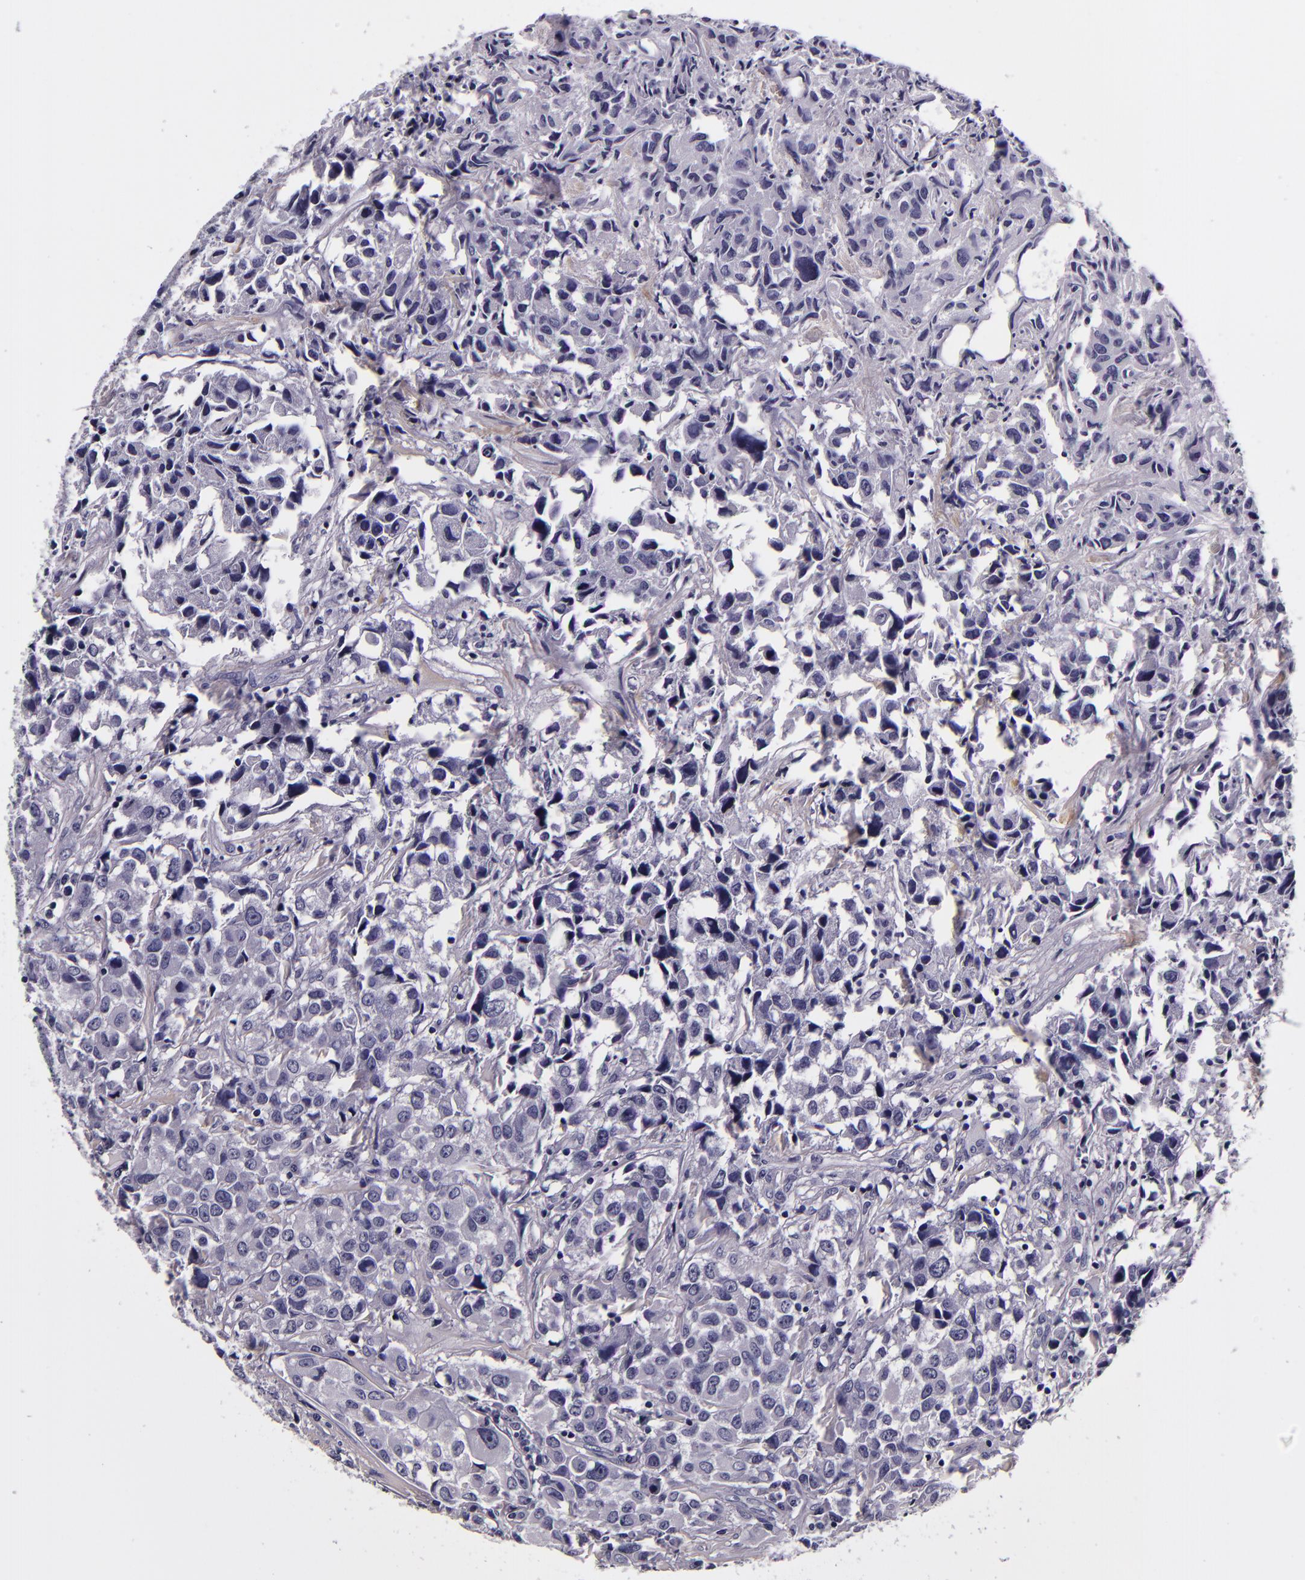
{"staining": {"intensity": "negative", "quantity": "none", "location": "none"}, "tissue": "urothelial cancer", "cell_type": "Tumor cells", "image_type": "cancer", "snomed": [{"axis": "morphology", "description": "Urothelial carcinoma, High grade"}, {"axis": "topography", "description": "Urinary bladder"}], "caption": "Immunohistochemistry (IHC) of high-grade urothelial carcinoma shows no staining in tumor cells.", "gene": "FBN1", "patient": {"sex": "female", "age": 75}}